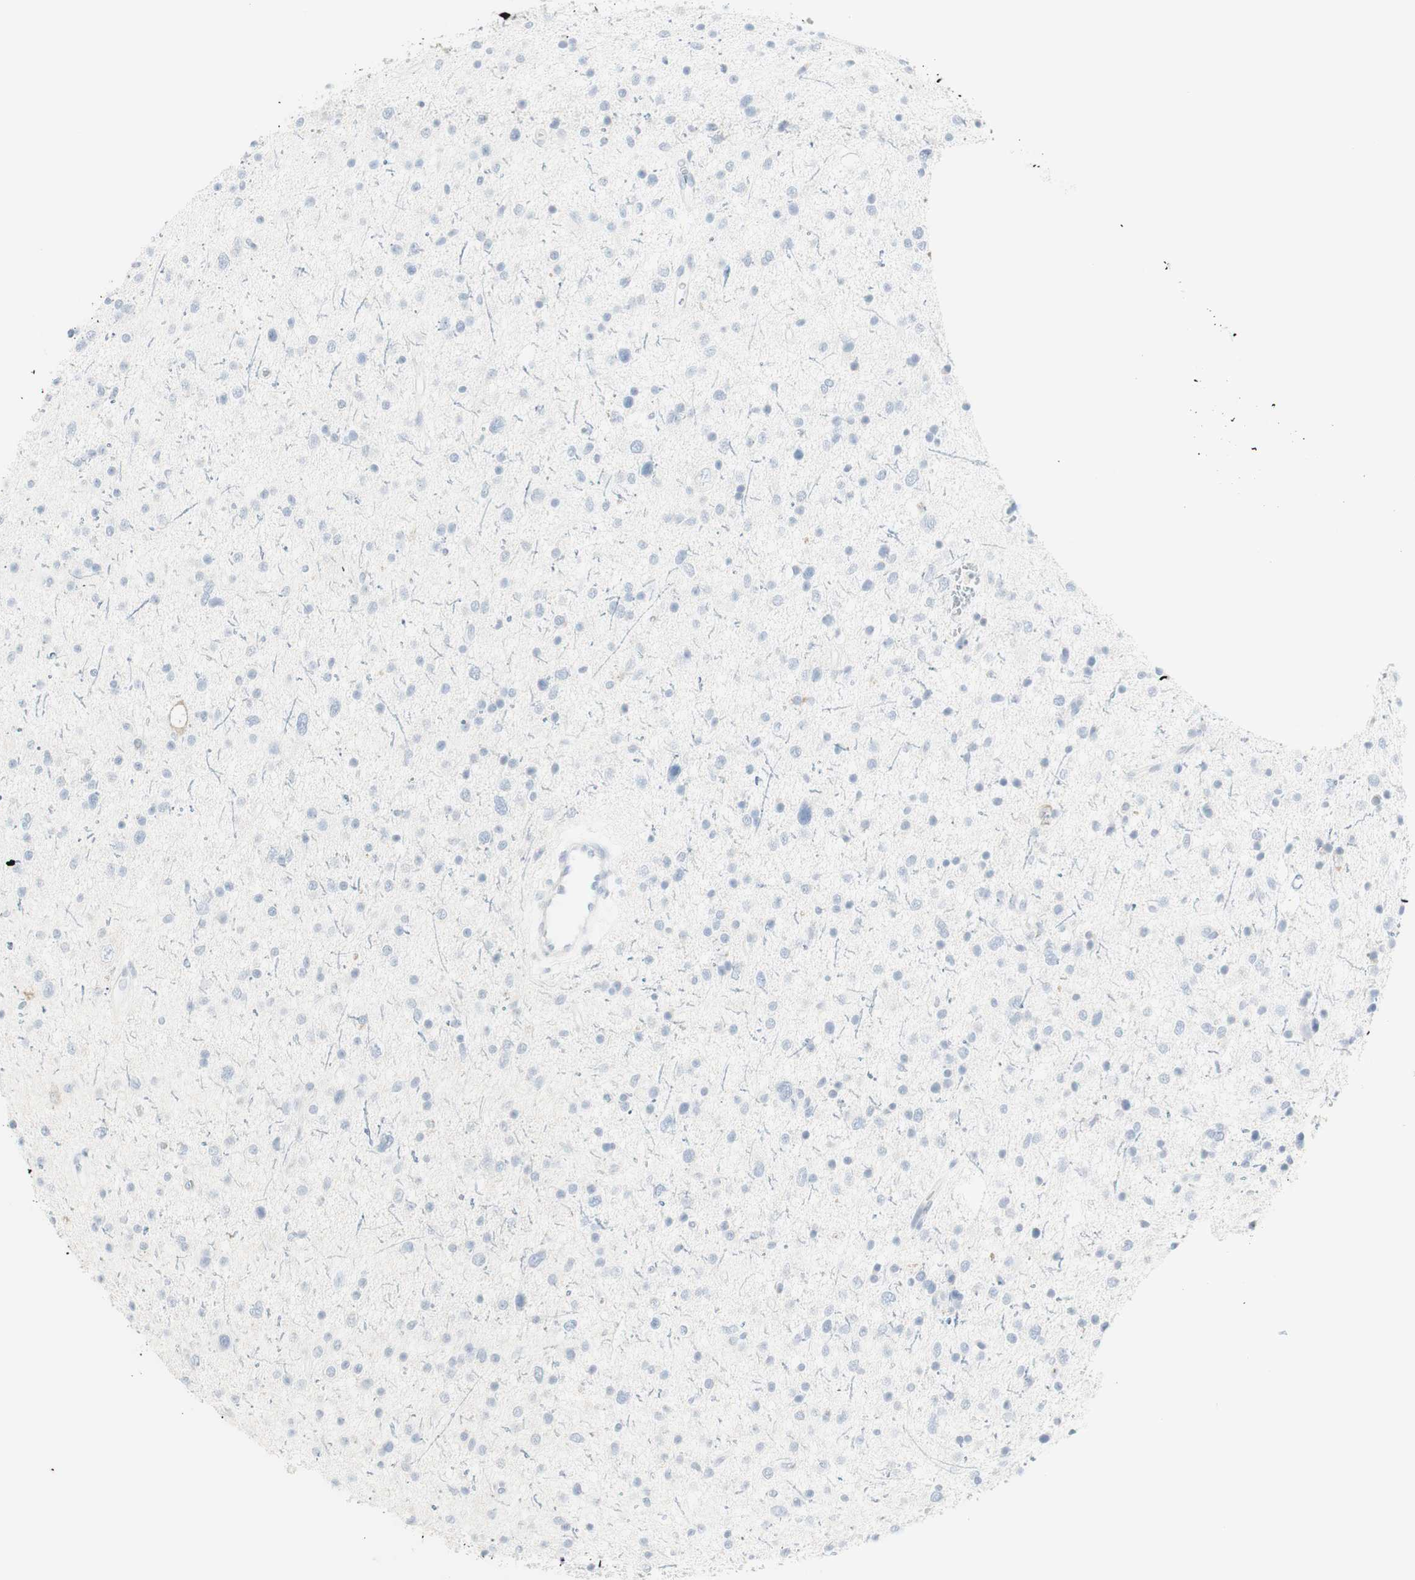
{"staining": {"intensity": "negative", "quantity": "none", "location": "none"}, "tissue": "glioma", "cell_type": "Tumor cells", "image_type": "cancer", "snomed": [{"axis": "morphology", "description": "Glioma, malignant, Low grade"}, {"axis": "topography", "description": "Brain"}], "caption": "There is no significant staining in tumor cells of low-grade glioma (malignant). (DAB immunohistochemistry (IHC) visualized using brightfield microscopy, high magnification).", "gene": "MDK", "patient": {"sex": "female", "age": 37}}